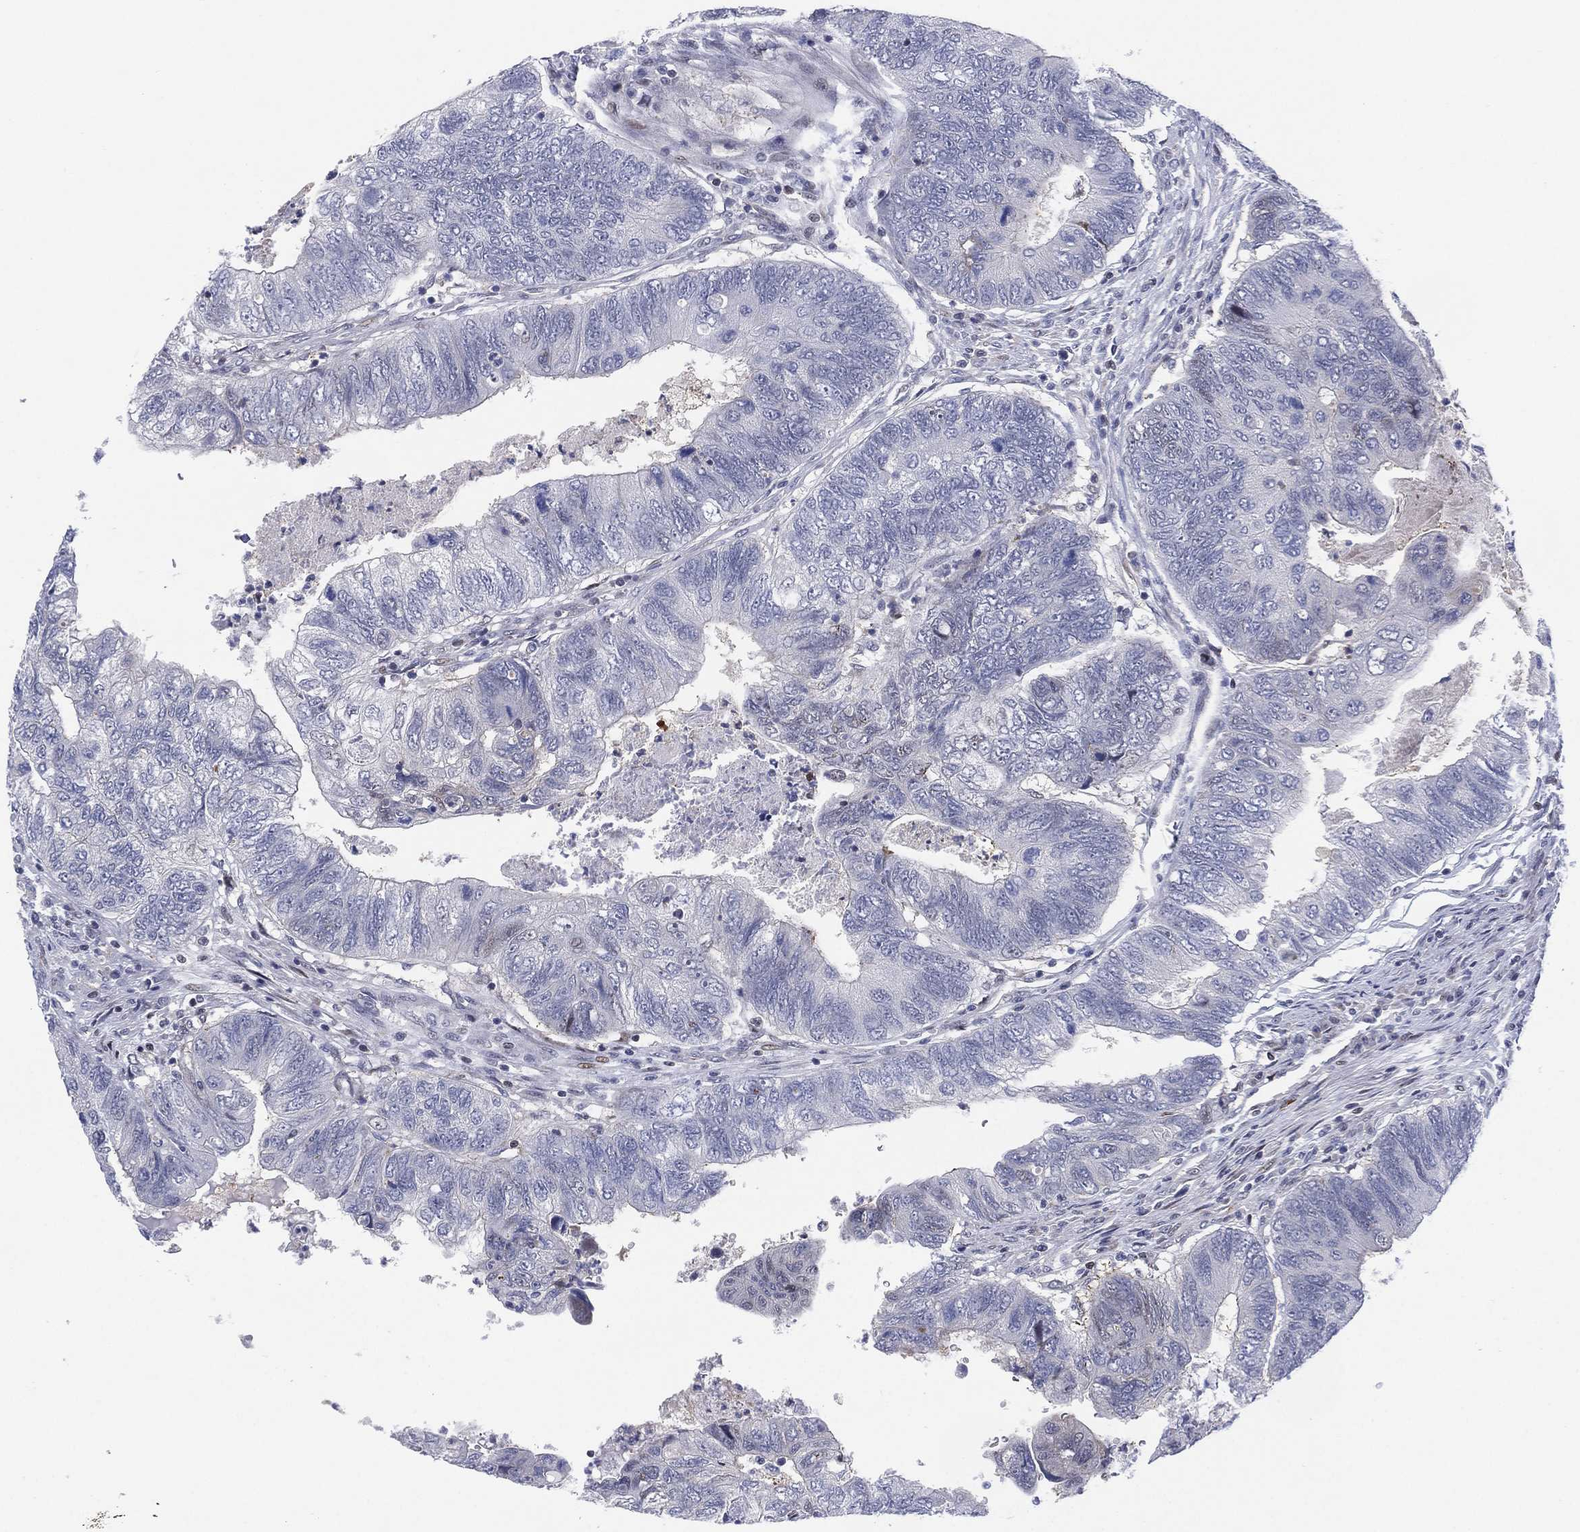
{"staining": {"intensity": "negative", "quantity": "none", "location": "none"}, "tissue": "colorectal cancer", "cell_type": "Tumor cells", "image_type": "cancer", "snomed": [{"axis": "morphology", "description": "Adenocarcinoma, NOS"}, {"axis": "topography", "description": "Colon"}], "caption": "Immunohistochemistry photomicrograph of human colorectal cancer stained for a protein (brown), which demonstrates no positivity in tumor cells.", "gene": "SLC4A4", "patient": {"sex": "female", "age": 67}}